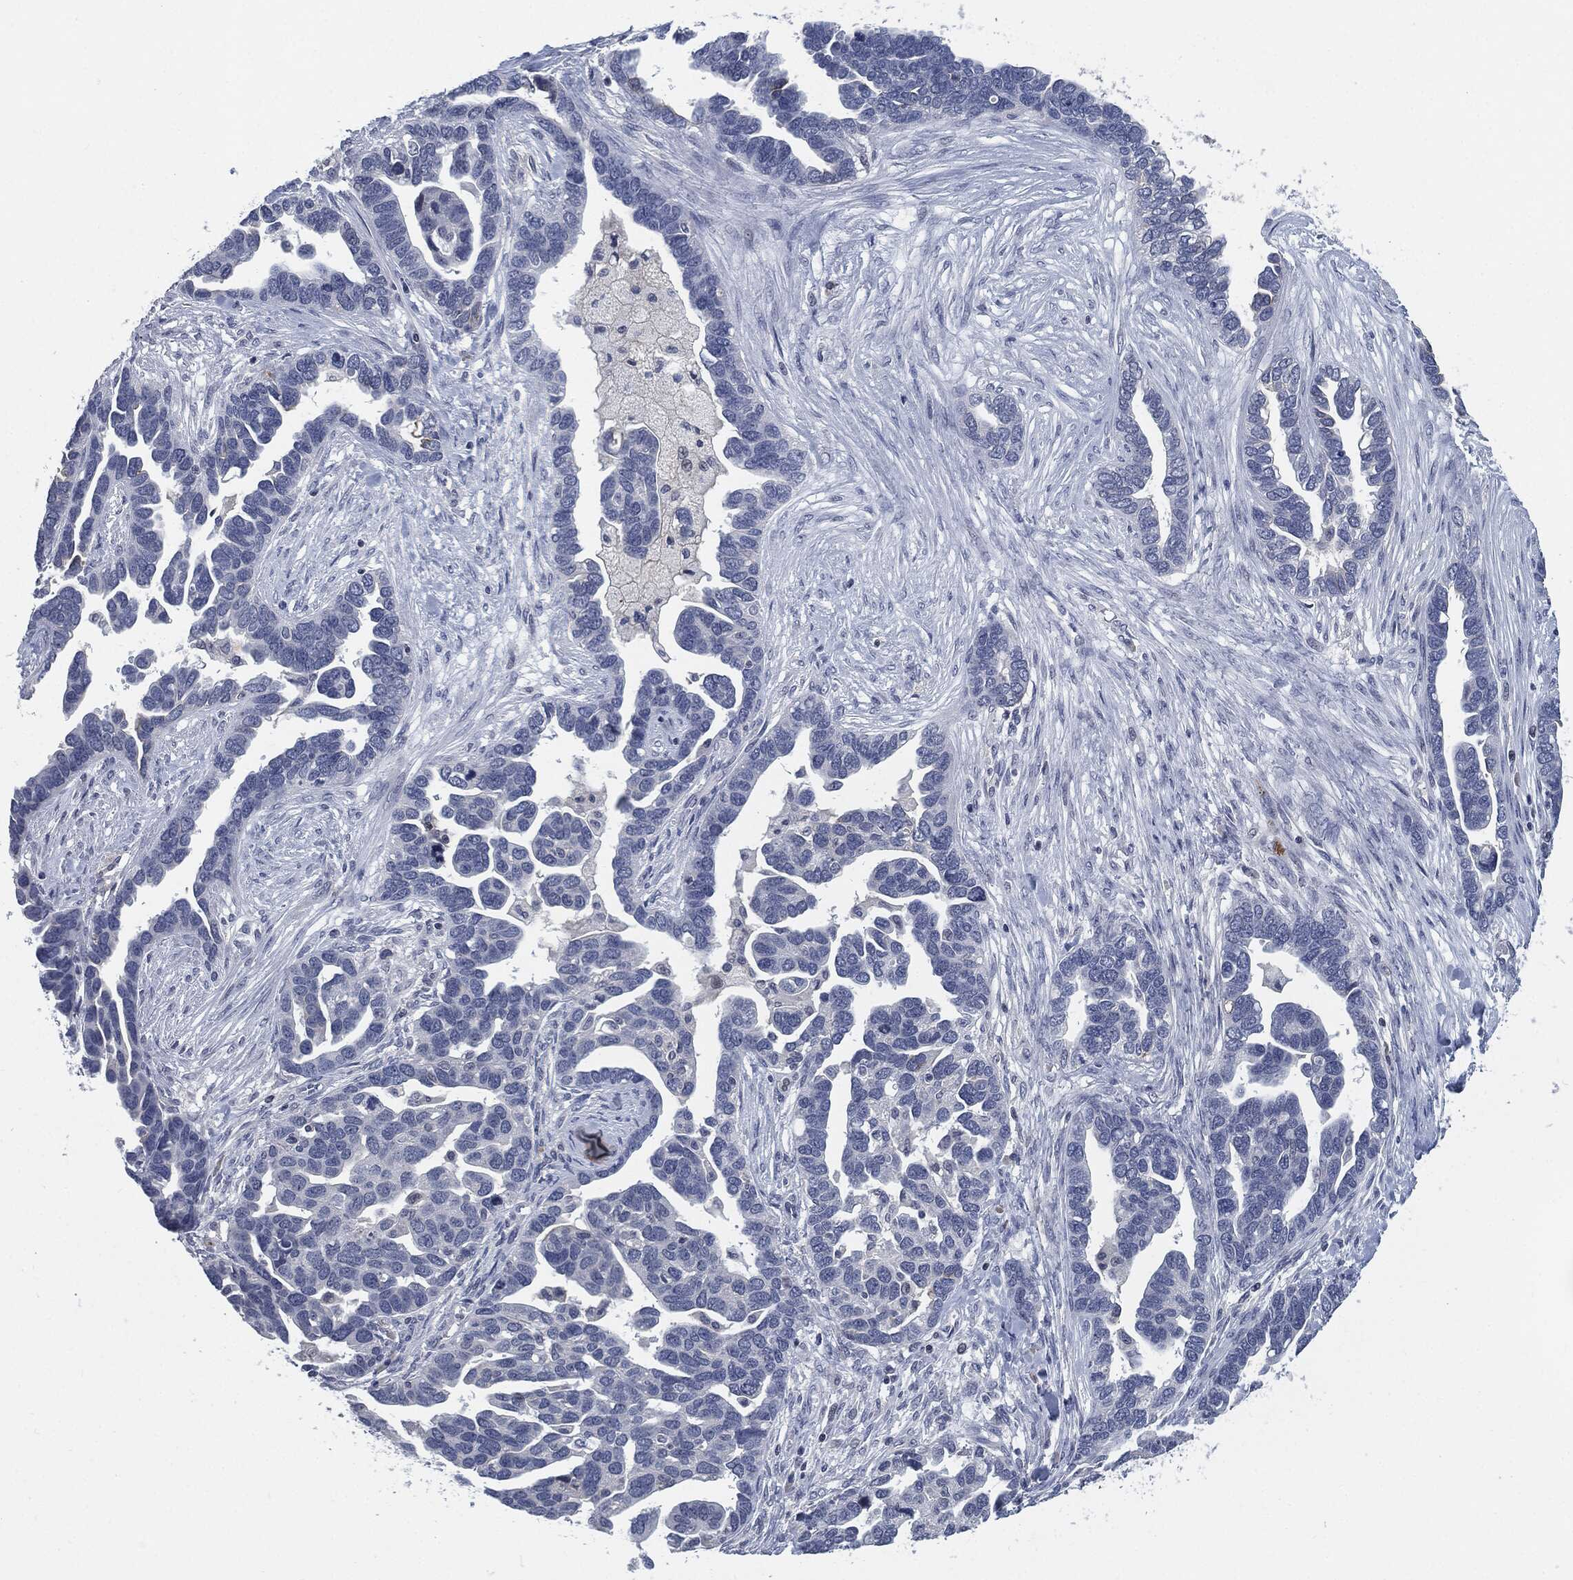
{"staining": {"intensity": "negative", "quantity": "none", "location": "none"}, "tissue": "ovarian cancer", "cell_type": "Tumor cells", "image_type": "cancer", "snomed": [{"axis": "morphology", "description": "Cystadenocarcinoma, serous, NOS"}, {"axis": "topography", "description": "Ovary"}], "caption": "Tumor cells show no significant positivity in ovarian serous cystadenocarcinoma. The staining was performed using DAB (3,3'-diaminobenzidine) to visualize the protein expression in brown, while the nuclei were stained in blue with hematoxylin (Magnification: 20x).", "gene": "PROM1", "patient": {"sex": "female", "age": 54}}